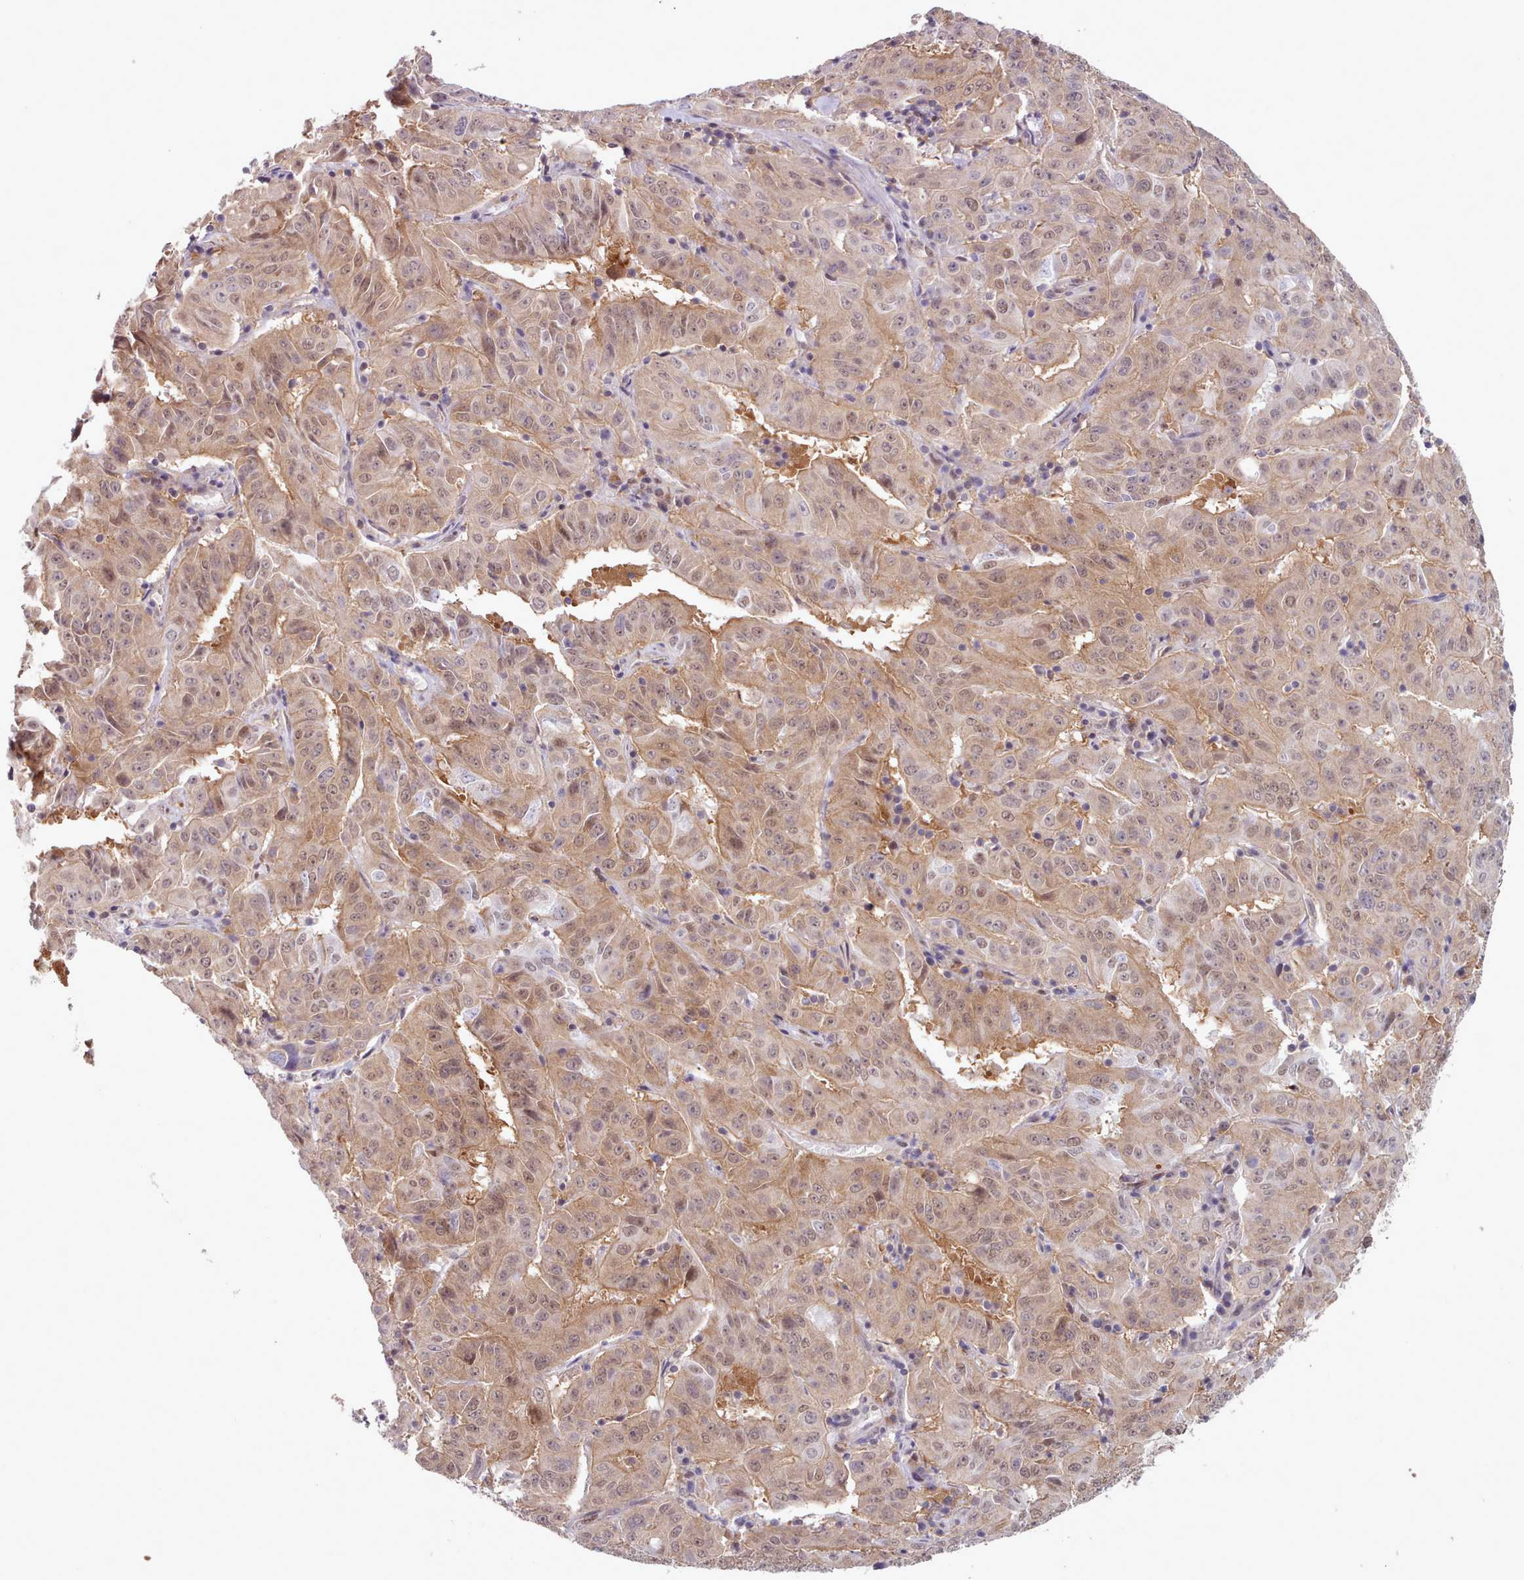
{"staining": {"intensity": "weak", "quantity": ">75%", "location": "cytoplasmic/membranous,nuclear"}, "tissue": "pancreatic cancer", "cell_type": "Tumor cells", "image_type": "cancer", "snomed": [{"axis": "morphology", "description": "Adenocarcinoma, NOS"}, {"axis": "topography", "description": "Pancreas"}], "caption": "An immunohistochemistry micrograph of tumor tissue is shown. Protein staining in brown labels weak cytoplasmic/membranous and nuclear positivity in pancreatic cancer (adenocarcinoma) within tumor cells.", "gene": "CES3", "patient": {"sex": "male", "age": 63}}